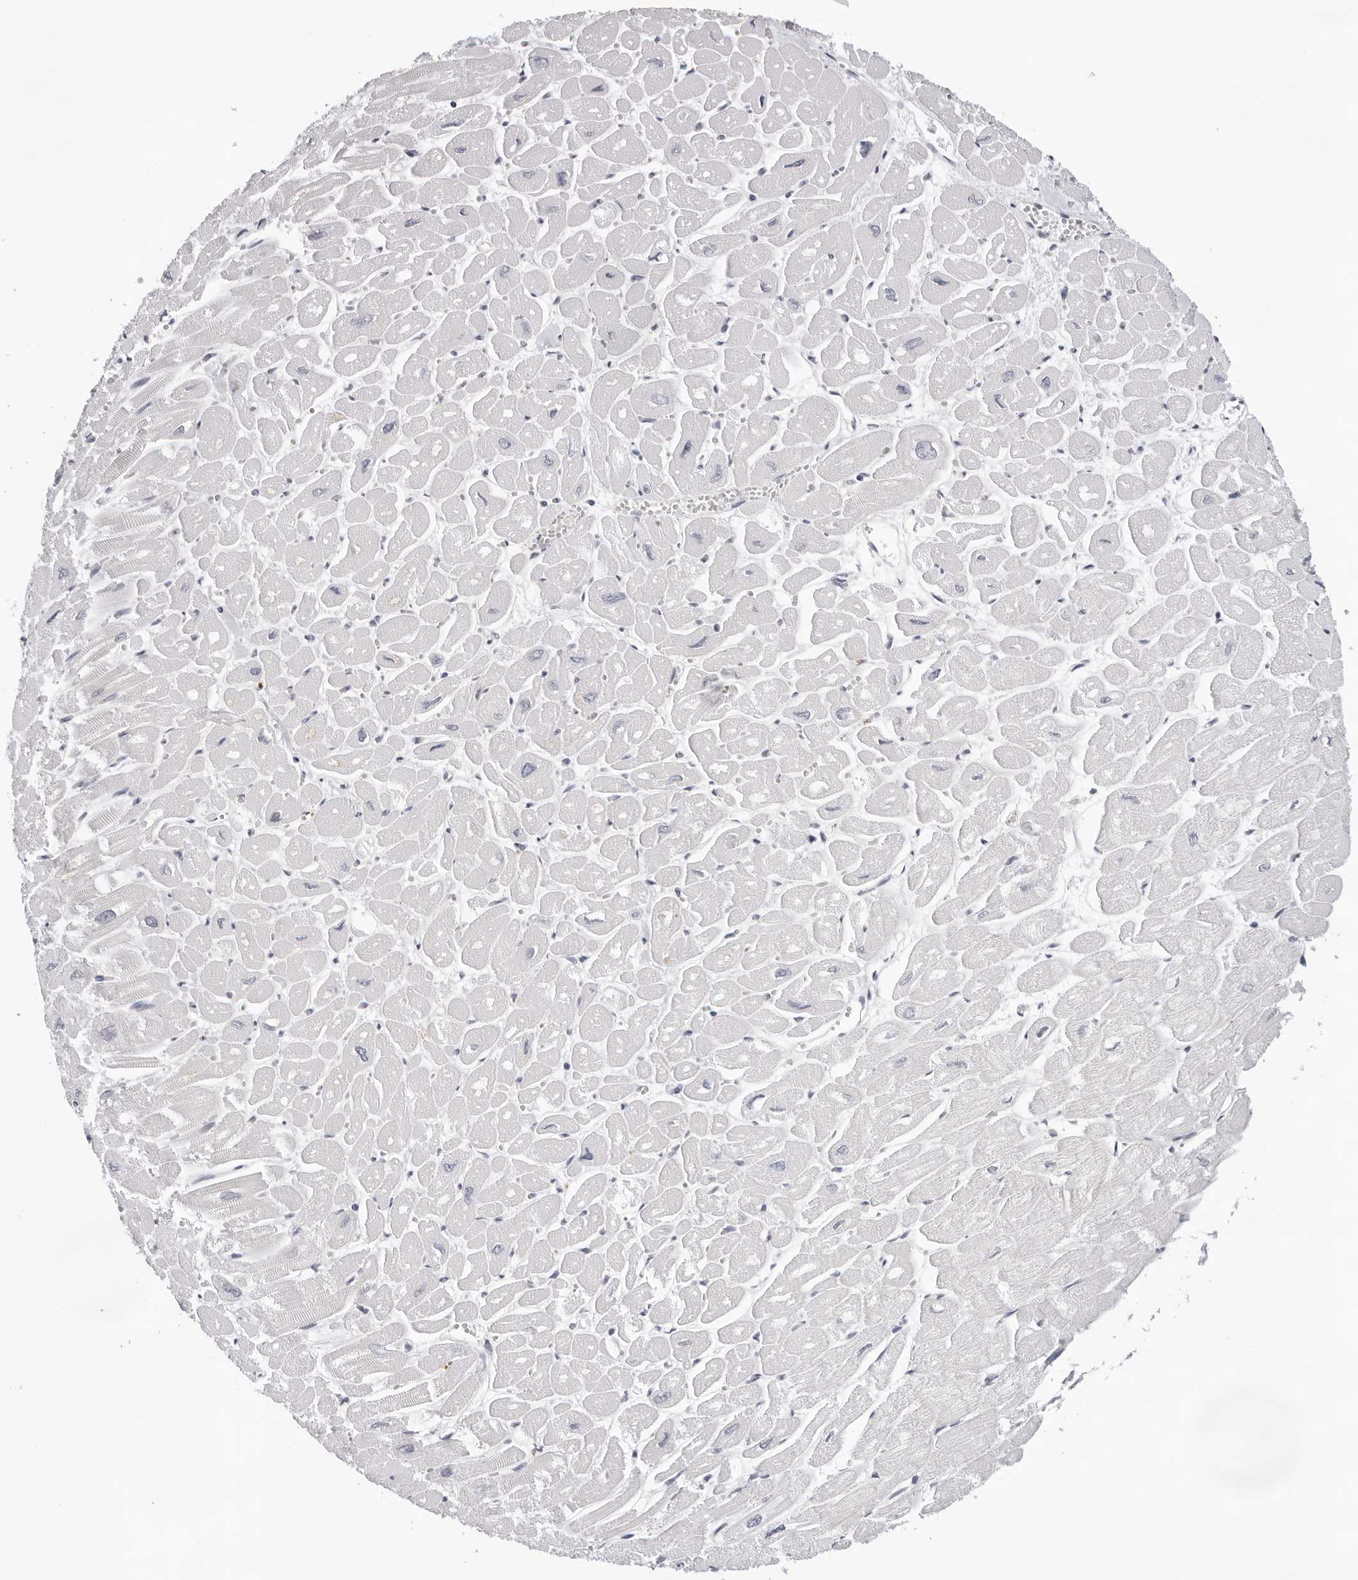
{"staining": {"intensity": "negative", "quantity": "none", "location": "none"}, "tissue": "heart muscle", "cell_type": "Cardiomyocytes", "image_type": "normal", "snomed": [{"axis": "morphology", "description": "Normal tissue, NOS"}, {"axis": "topography", "description": "Heart"}], "caption": "The image displays no significant staining in cardiomyocytes of heart muscle.", "gene": "OGG1", "patient": {"sex": "male", "age": 54}}